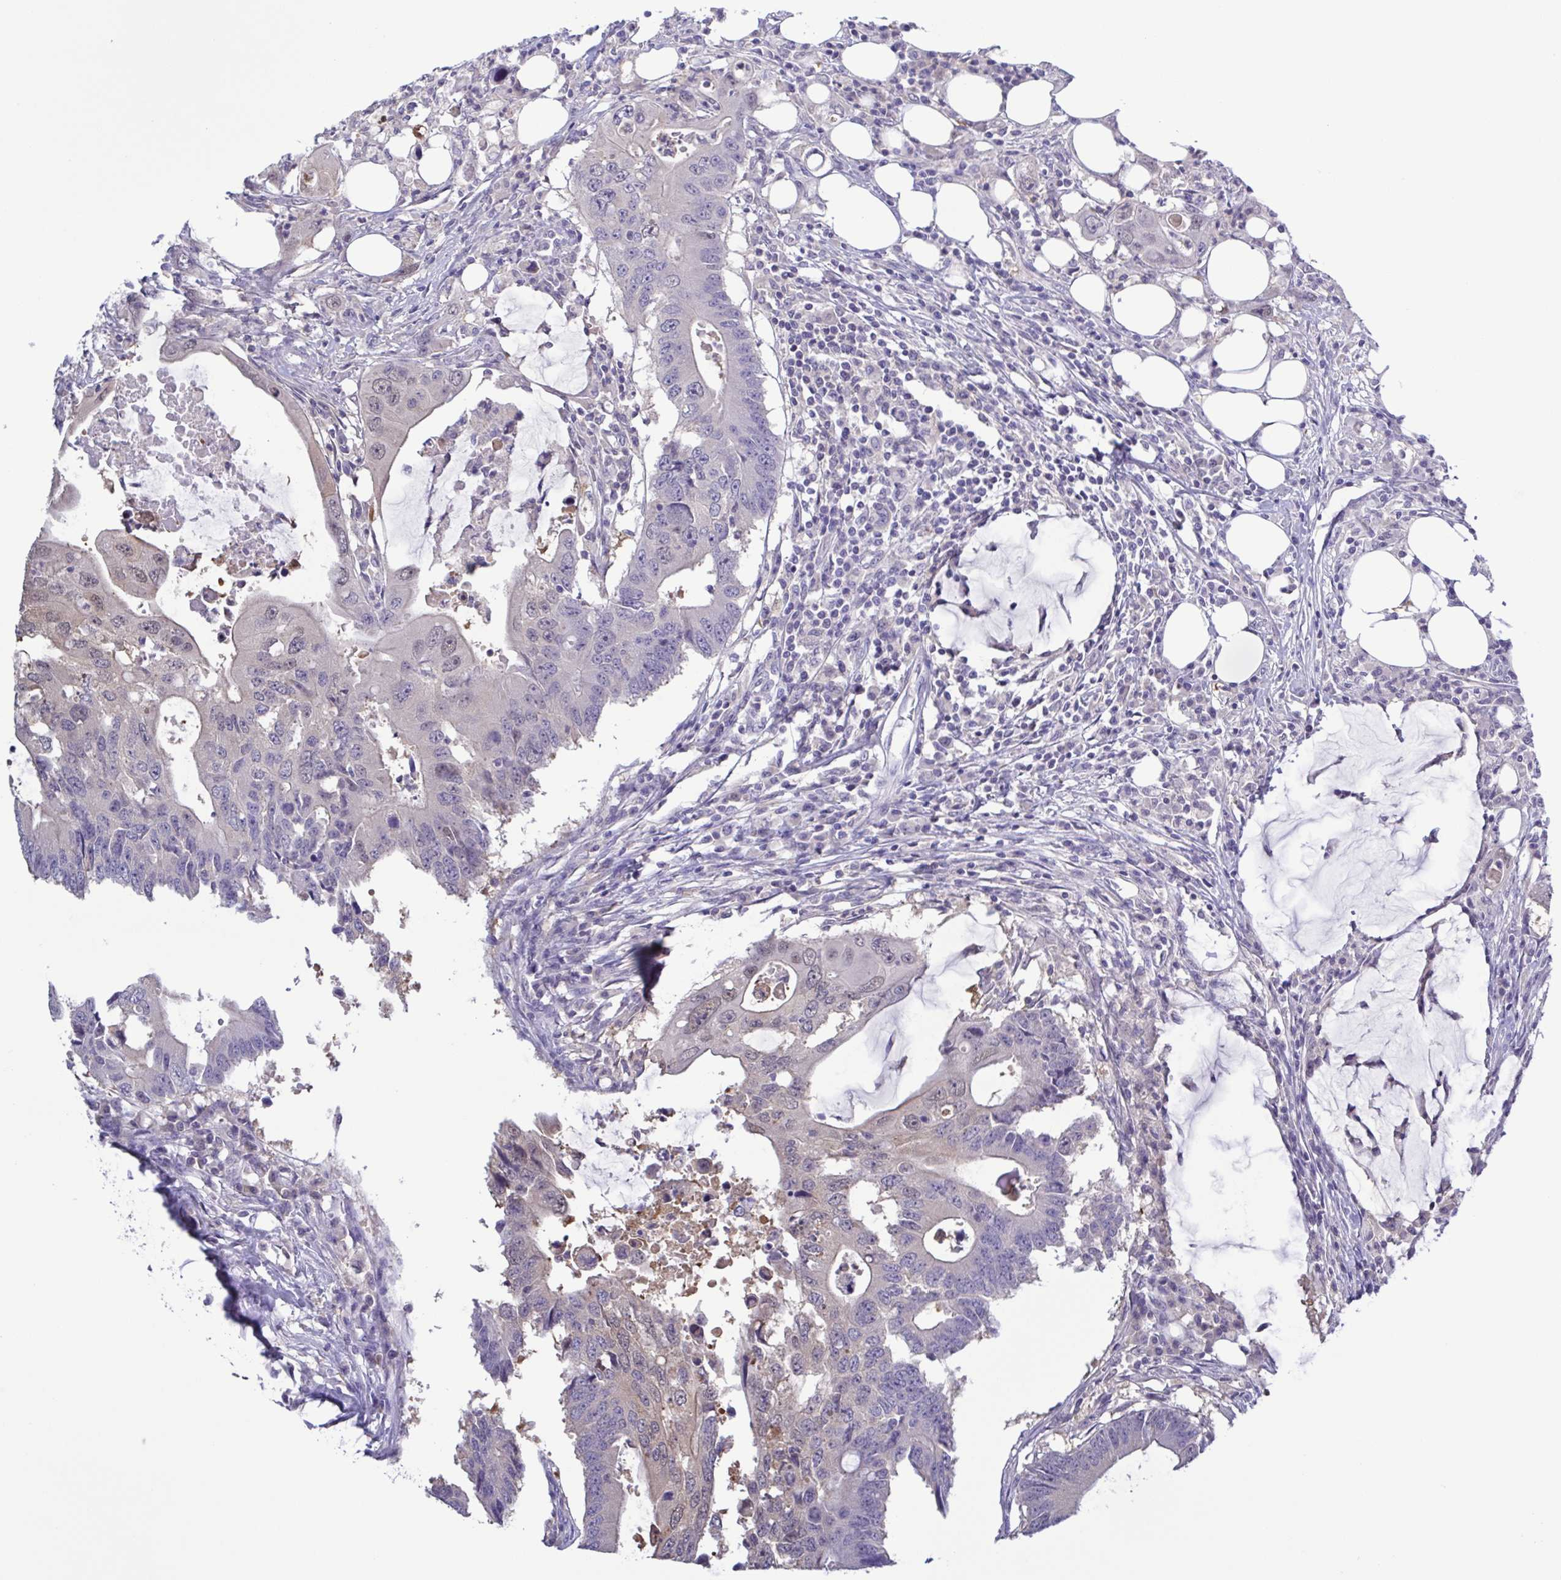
{"staining": {"intensity": "weak", "quantity": "<25%", "location": "cytoplasmic/membranous"}, "tissue": "colorectal cancer", "cell_type": "Tumor cells", "image_type": "cancer", "snomed": [{"axis": "morphology", "description": "Adenocarcinoma, NOS"}, {"axis": "topography", "description": "Colon"}], "caption": "IHC photomicrograph of human adenocarcinoma (colorectal) stained for a protein (brown), which demonstrates no positivity in tumor cells. The staining was performed using DAB (3,3'-diaminobenzidine) to visualize the protein expression in brown, while the nuclei were stained in blue with hematoxylin (Magnification: 20x).", "gene": "LDHC", "patient": {"sex": "male", "age": 71}}